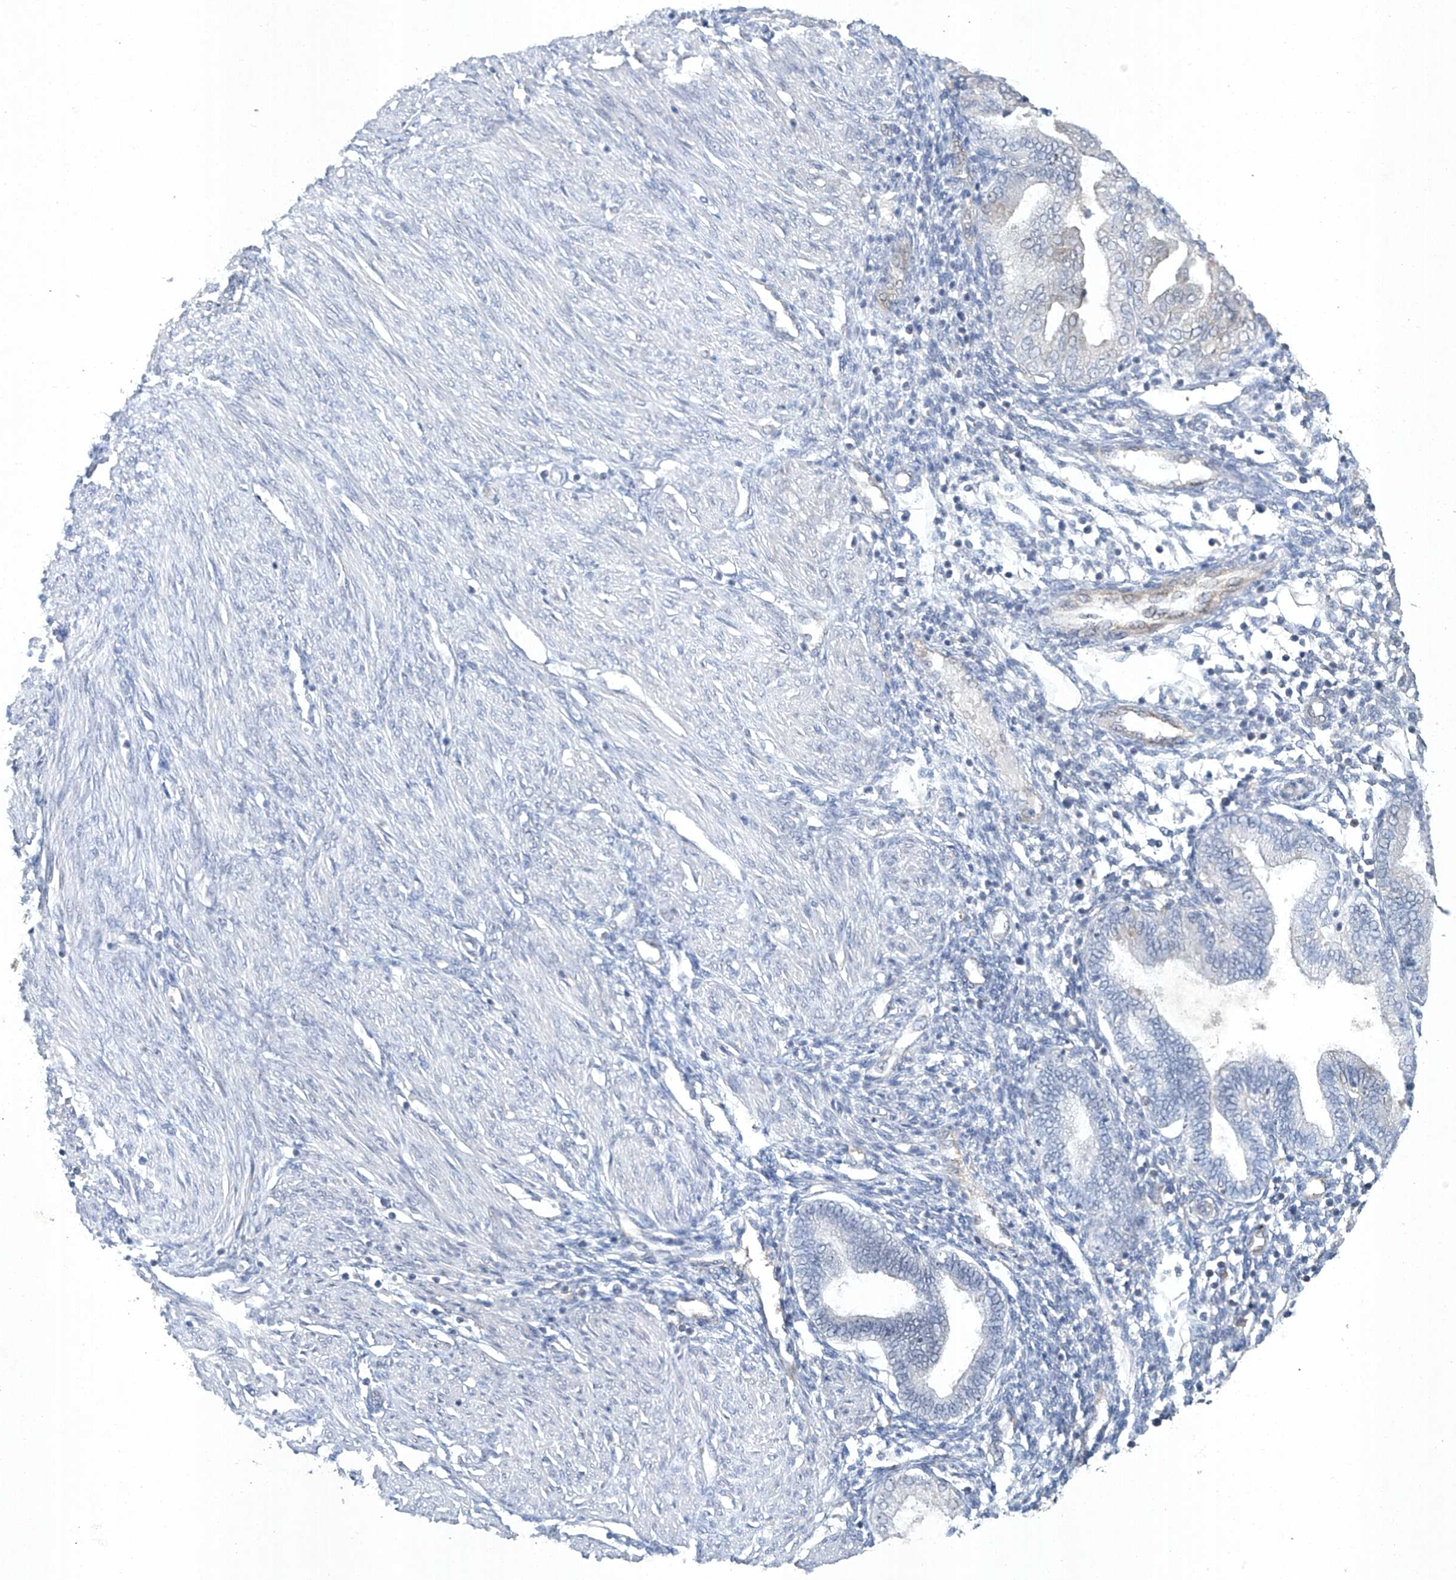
{"staining": {"intensity": "negative", "quantity": "none", "location": "none"}, "tissue": "endometrium", "cell_type": "Cells in endometrial stroma", "image_type": "normal", "snomed": [{"axis": "morphology", "description": "Normal tissue, NOS"}, {"axis": "topography", "description": "Endometrium"}], "caption": "This is an IHC micrograph of normal endometrium. There is no expression in cells in endometrial stroma.", "gene": "TAF8", "patient": {"sex": "female", "age": 53}}